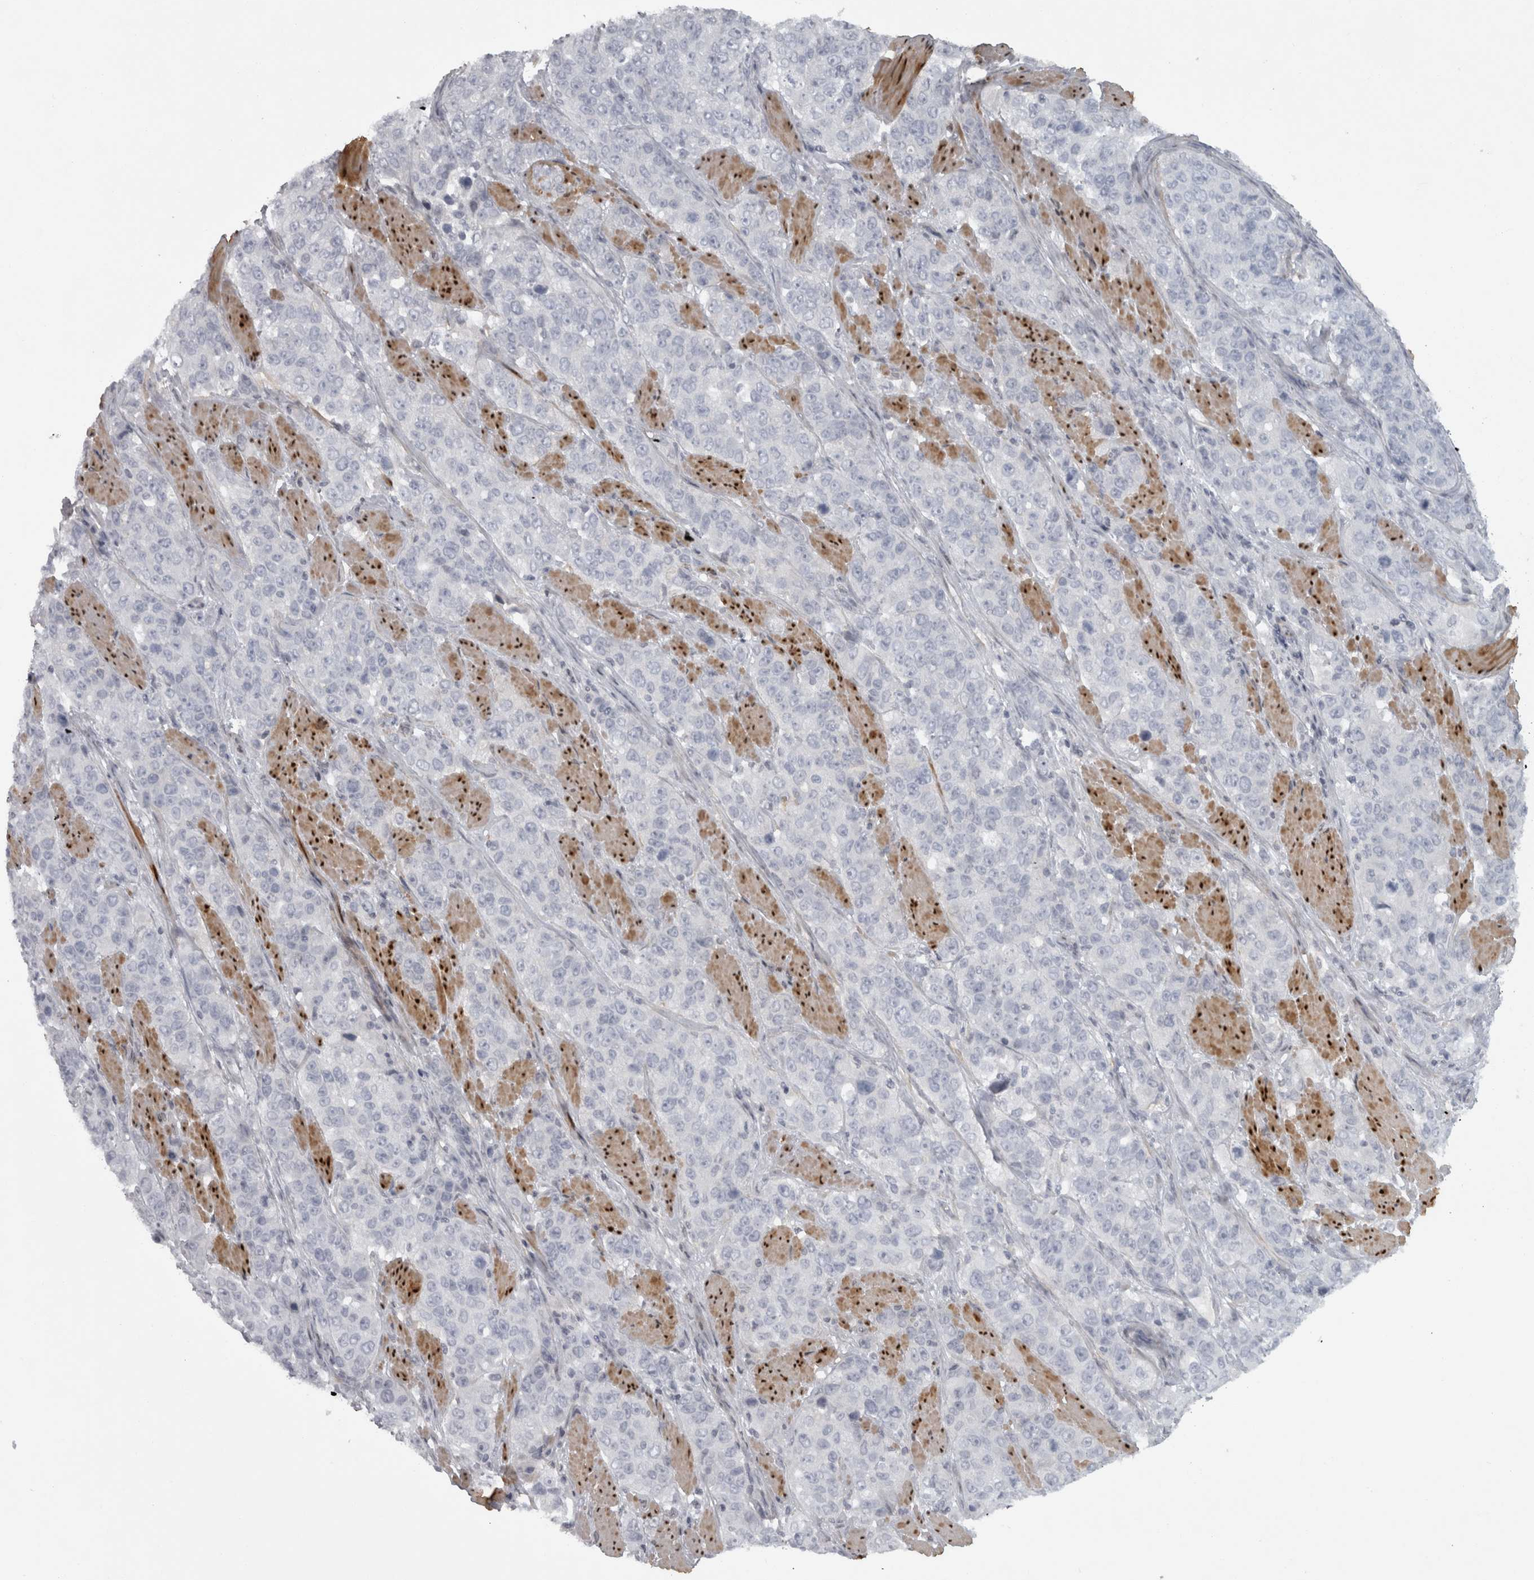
{"staining": {"intensity": "negative", "quantity": "none", "location": "none"}, "tissue": "stomach cancer", "cell_type": "Tumor cells", "image_type": "cancer", "snomed": [{"axis": "morphology", "description": "Adenocarcinoma, NOS"}, {"axis": "topography", "description": "Stomach"}], "caption": "Tumor cells show no significant protein staining in adenocarcinoma (stomach).", "gene": "PPP1R12B", "patient": {"sex": "male", "age": 48}}